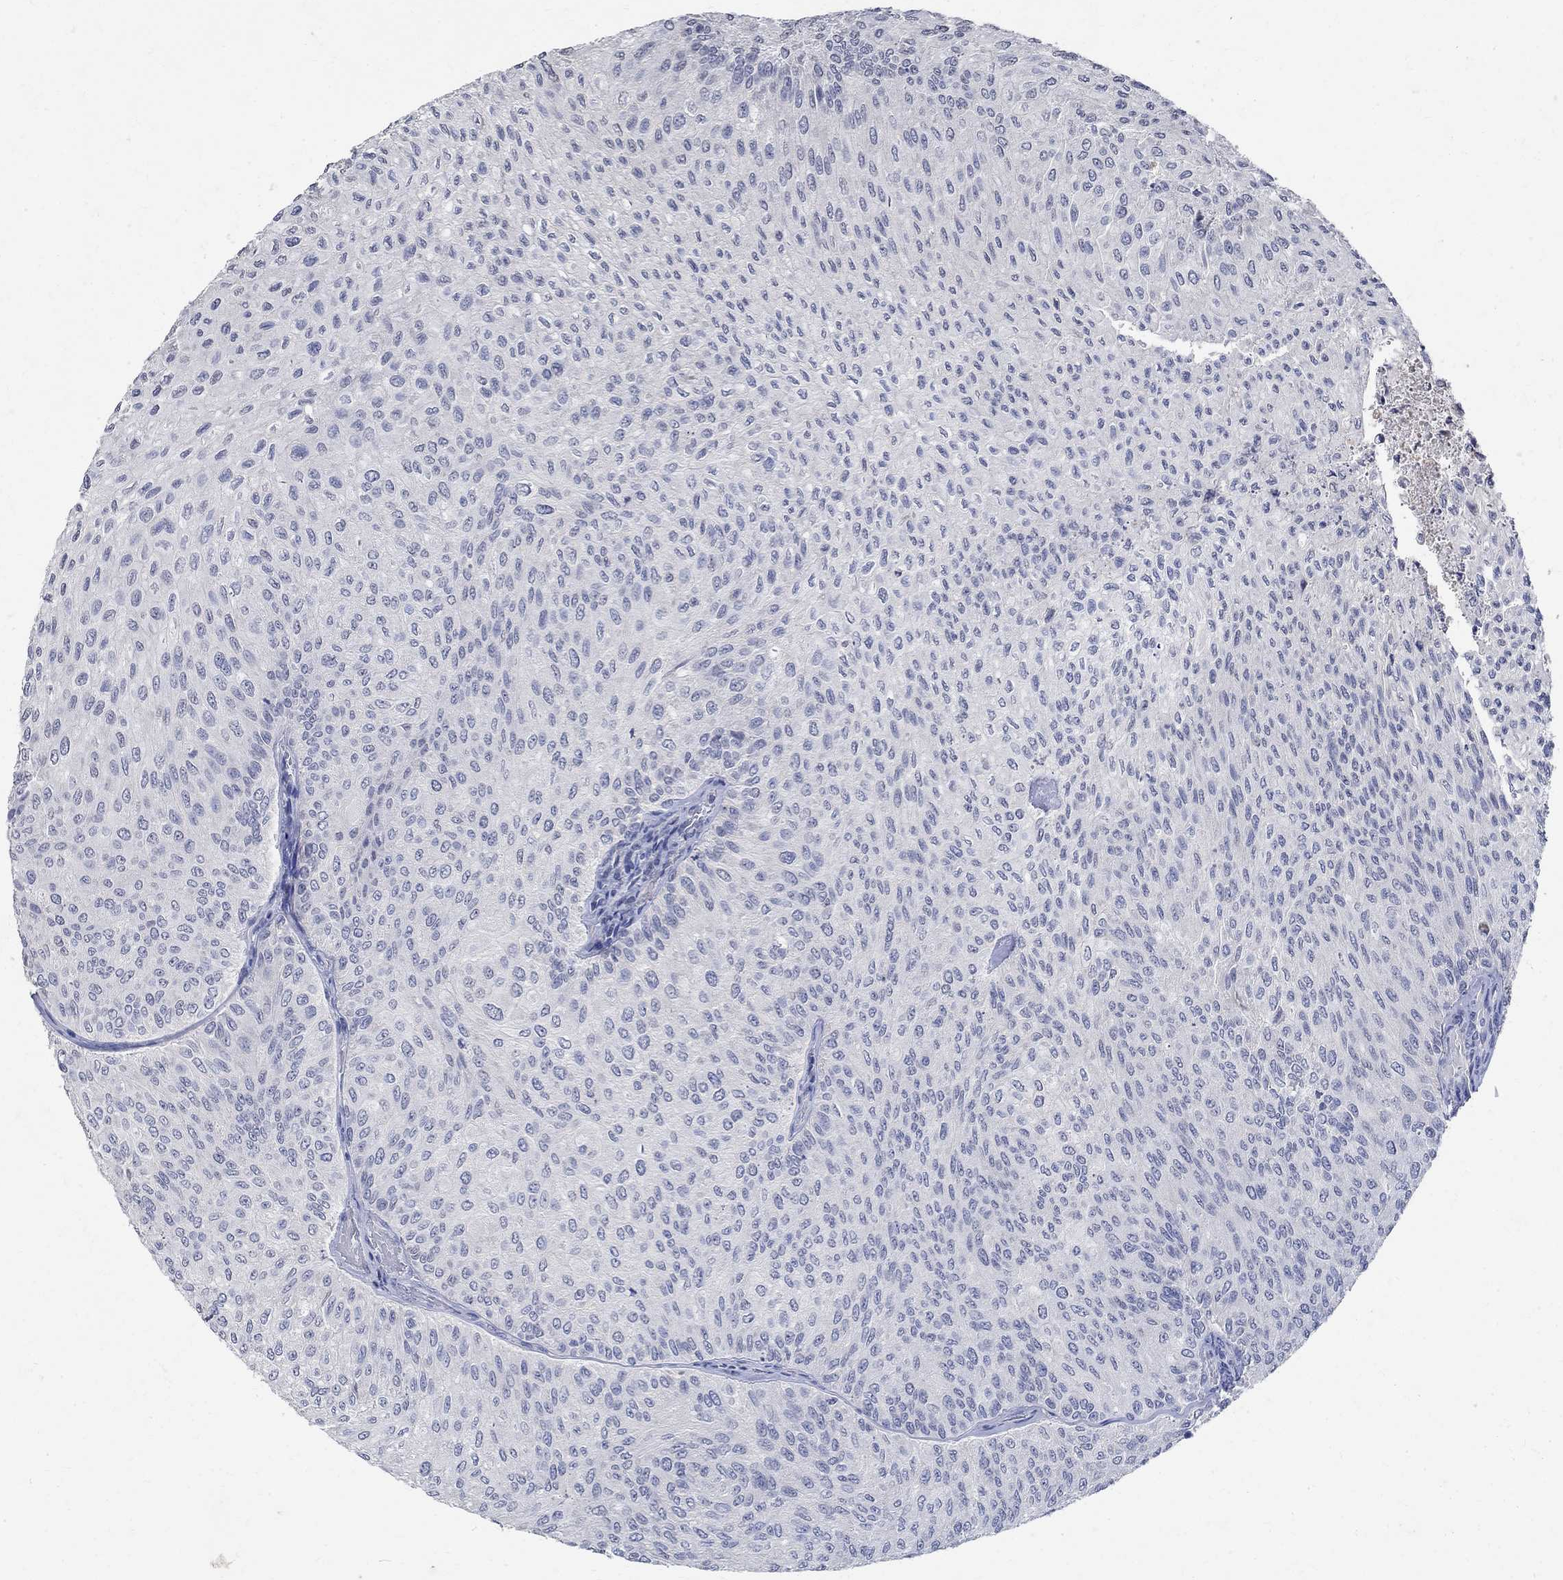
{"staining": {"intensity": "negative", "quantity": "none", "location": "none"}, "tissue": "urothelial cancer", "cell_type": "Tumor cells", "image_type": "cancer", "snomed": [{"axis": "morphology", "description": "Urothelial carcinoma, Low grade"}, {"axis": "topography", "description": "Urinary bladder"}], "caption": "This is an immunohistochemistry image of low-grade urothelial carcinoma. There is no staining in tumor cells.", "gene": "TMEM169", "patient": {"sex": "male", "age": 78}}